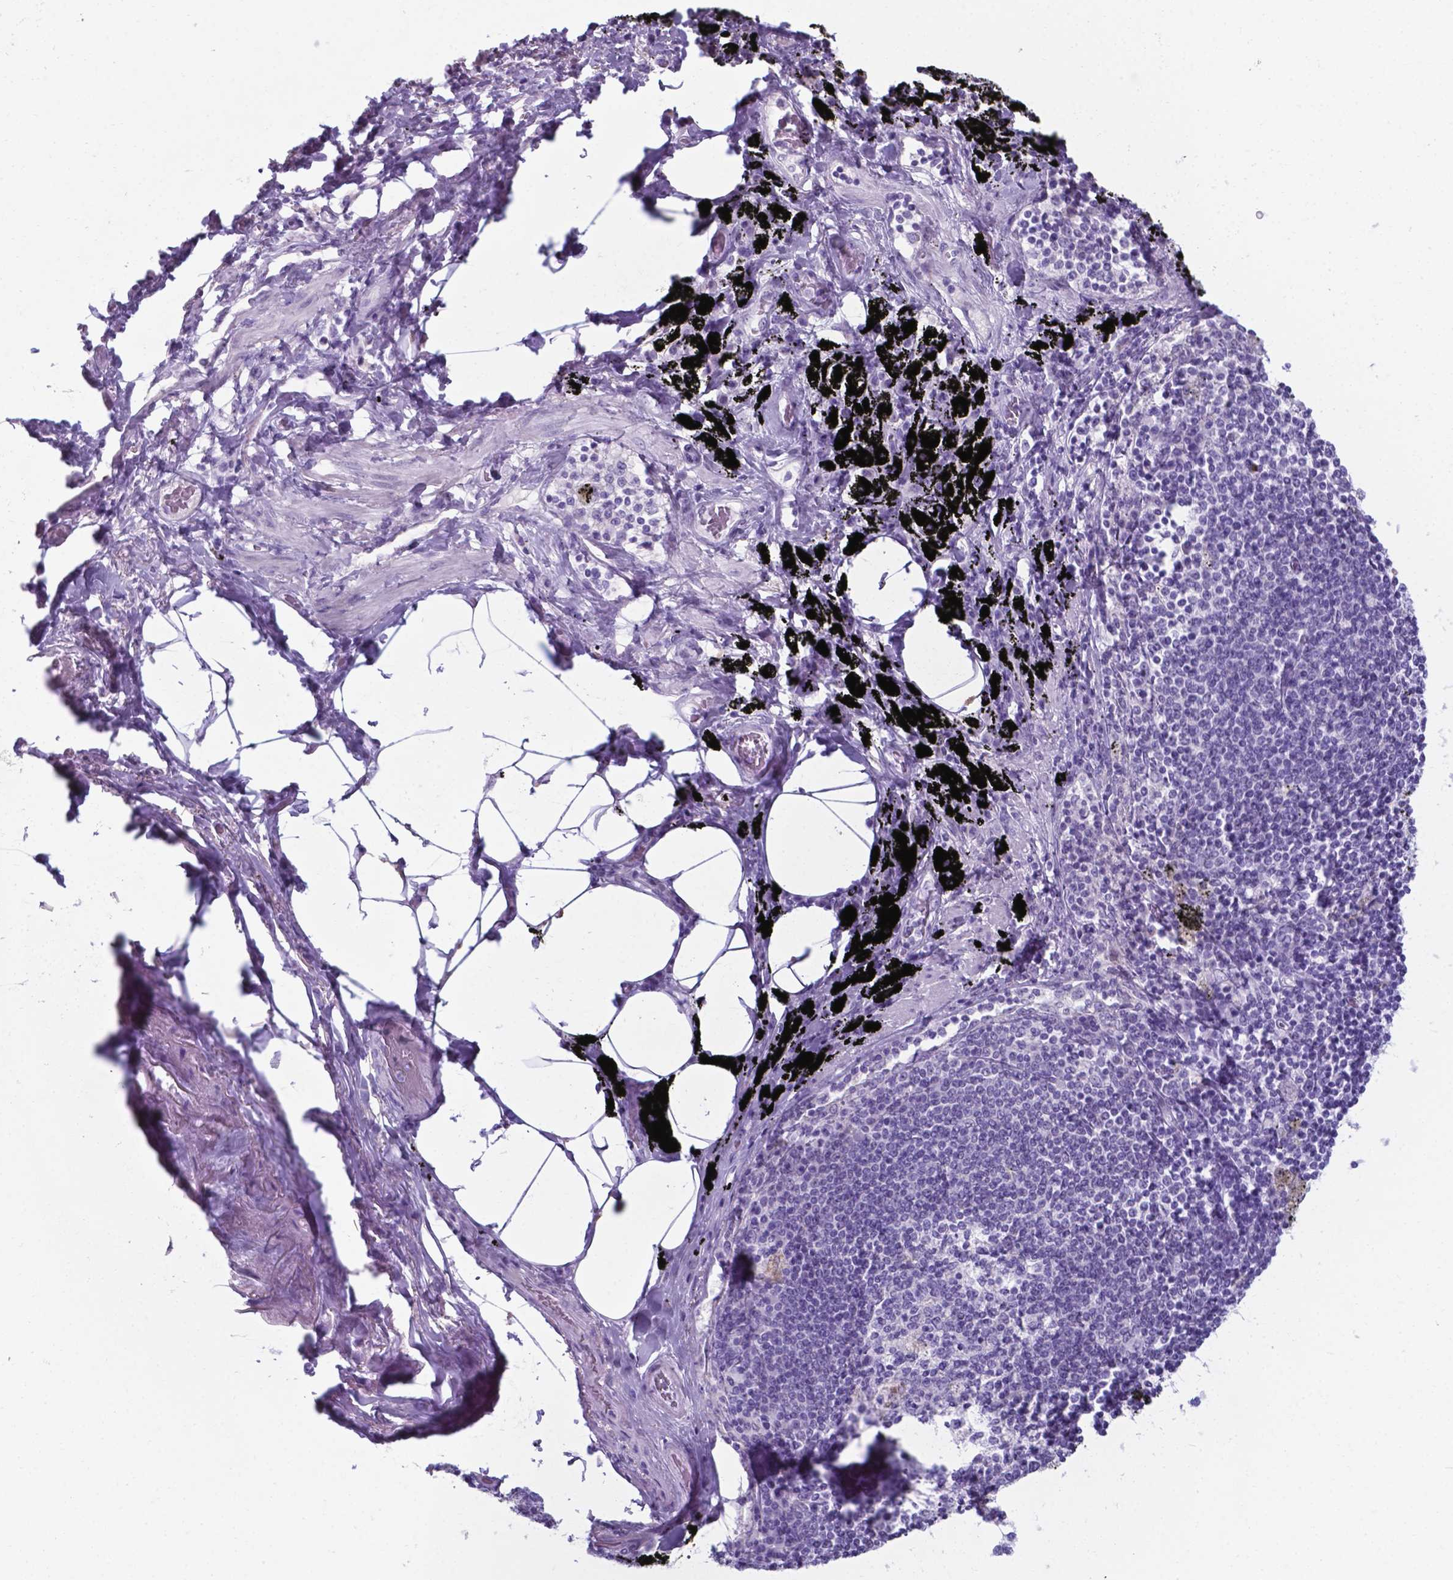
{"staining": {"intensity": "negative", "quantity": "none", "location": "none"}, "tissue": "adipose tissue", "cell_type": "Adipocytes", "image_type": "normal", "snomed": [{"axis": "morphology", "description": "Normal tissue, NOS"}, {"axis": "topography", "description": "Bronchus"}, {"axis": "topography", "description": "Lung"}], "caption": "Immunohistochemistry photomicrograph of unremarkable adipose tissue: human adipose tissue stained with DAB (3,3'-diaminobenzidine) shows no significant protein positivity in adipocytes.", "gene": "AP5B1", "patient": {"sex": "female", "age": 57}}